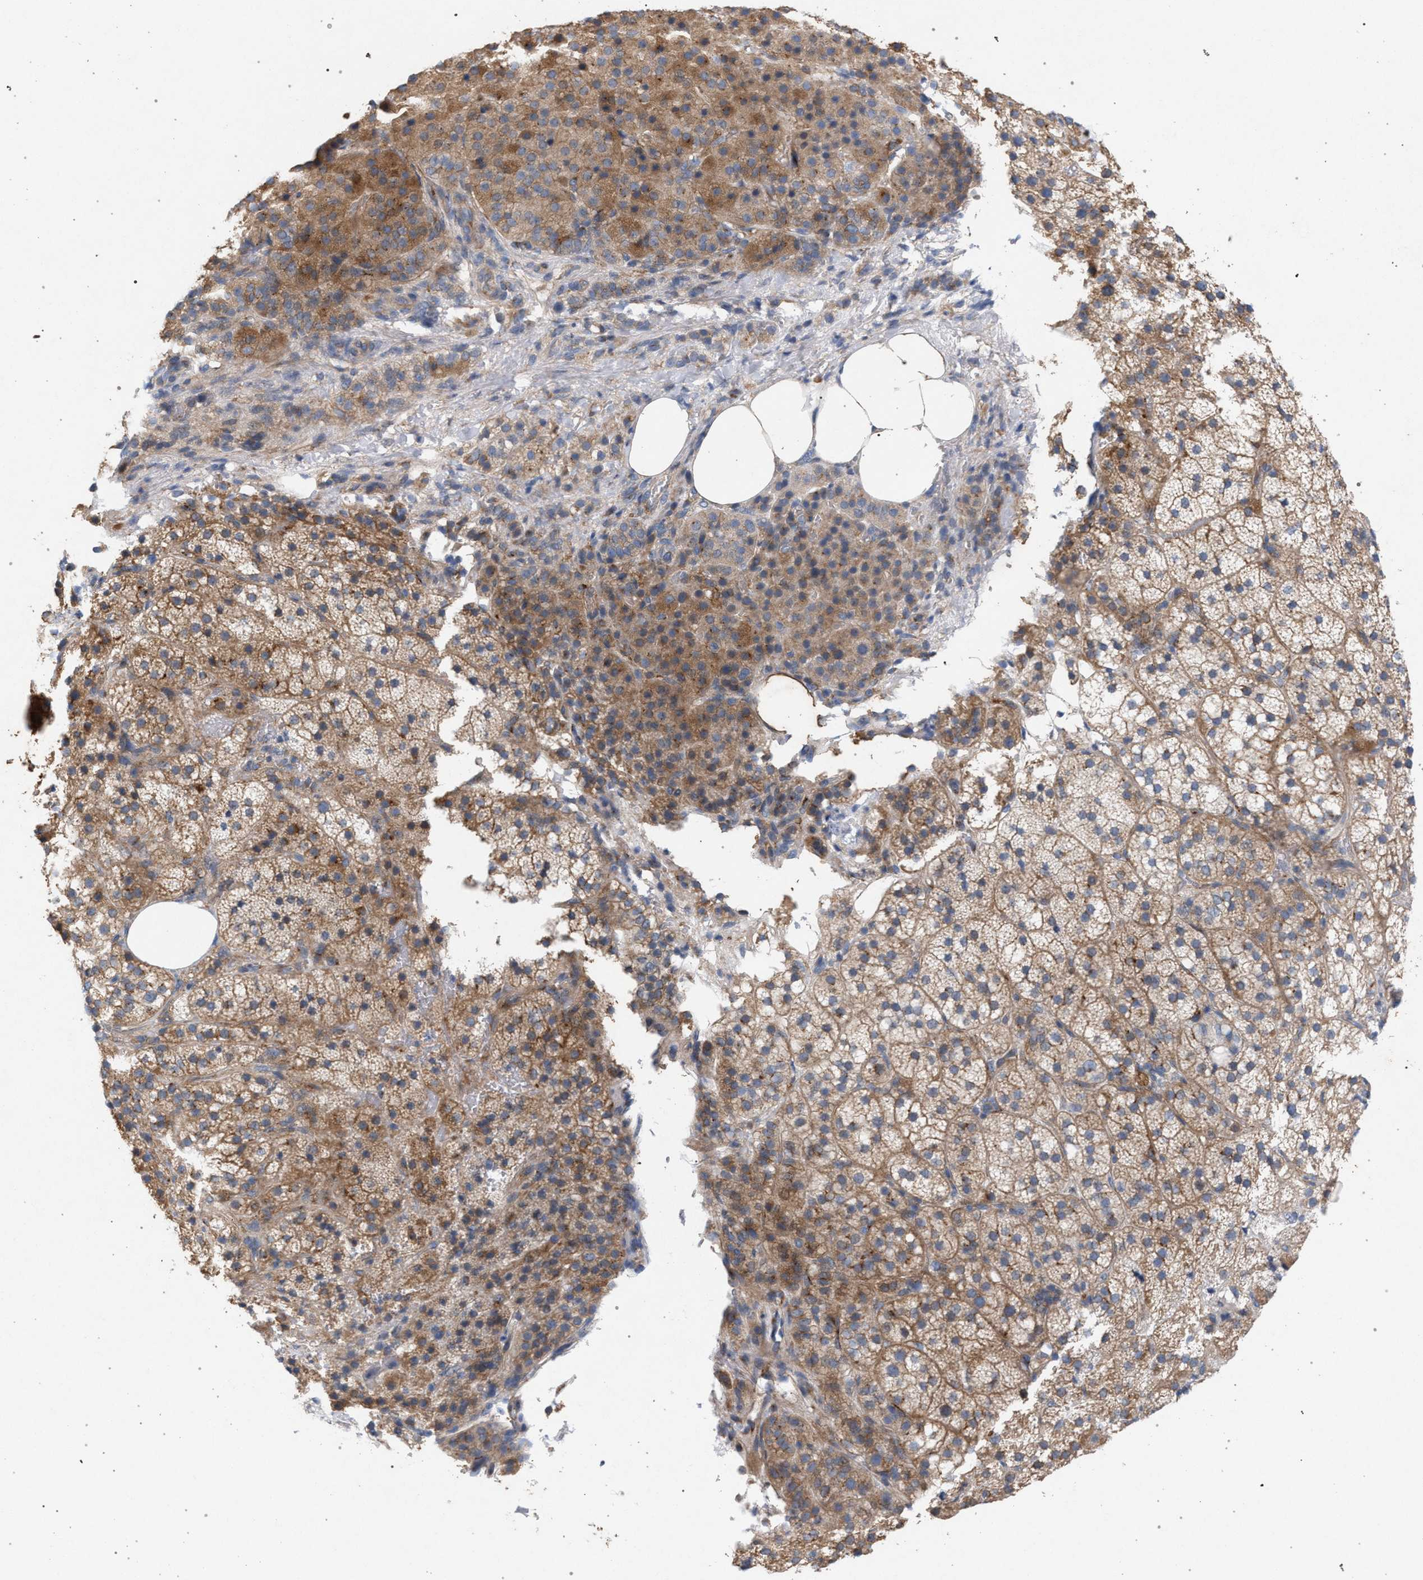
{"staining": {"intensity": "moderate", "quantity": ">75%", "location": "cytoplasmic/membranous"}, "tissue": "adrenal gland", "cell_type": "Glandular cells", "image_type": "normal", "snomed": [{"axis": "morphology", "description": "Normal tissue, NOS"}, {"axis": "topography", "description": "Adrenal gland"}], "caption": "Immunohistochemistry of normal human adrenal gland shows medium levels of moderate cytoplasmic/membranous expression in about >75% of glandular cells.", "gene": "MAMDC2", "patient": {"sex": "female", "age": 59}}